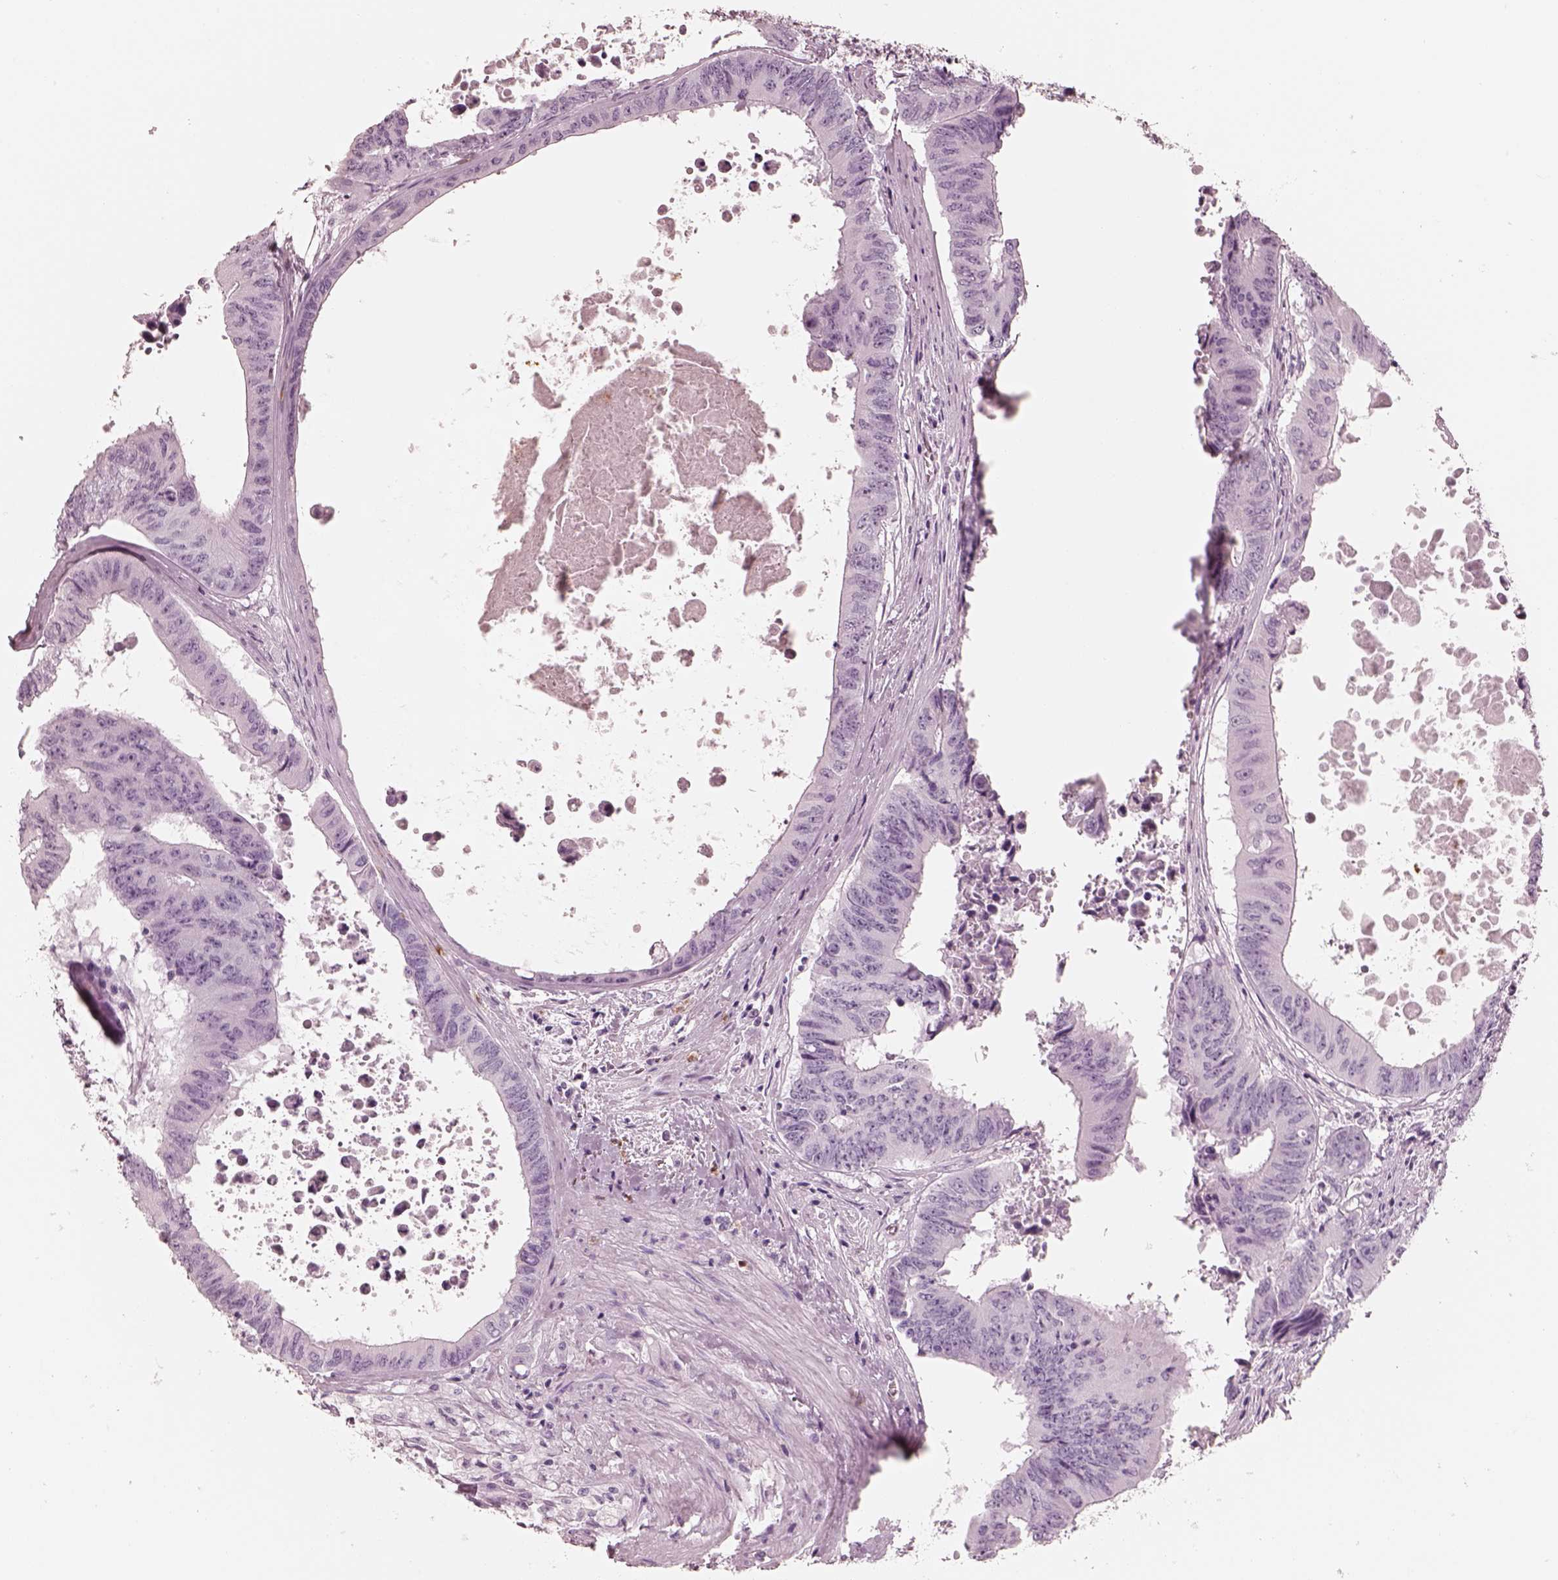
{"staining": {"intensity": "negative", "quantity": "none", "location": "none"}, "tissue": "colorectal cancer", "cell_type": "Tumor cells", "image_type": "cancer", "snomed": [{"axis": "morphology", "description": "Adenocarcinoma, NOS"}, {"axis": "topography", "description": "Rectum"}], "caption": "A histopathology image of human colorectal cancer (adenocarcinoma) is negative for staining in tumor cells. The staining is performed using DAB brown chromogen with nuclei counter-stained in using hematoxylin.", "gene": "ELANE", "patient": {"sex": "male", "age": 59}}